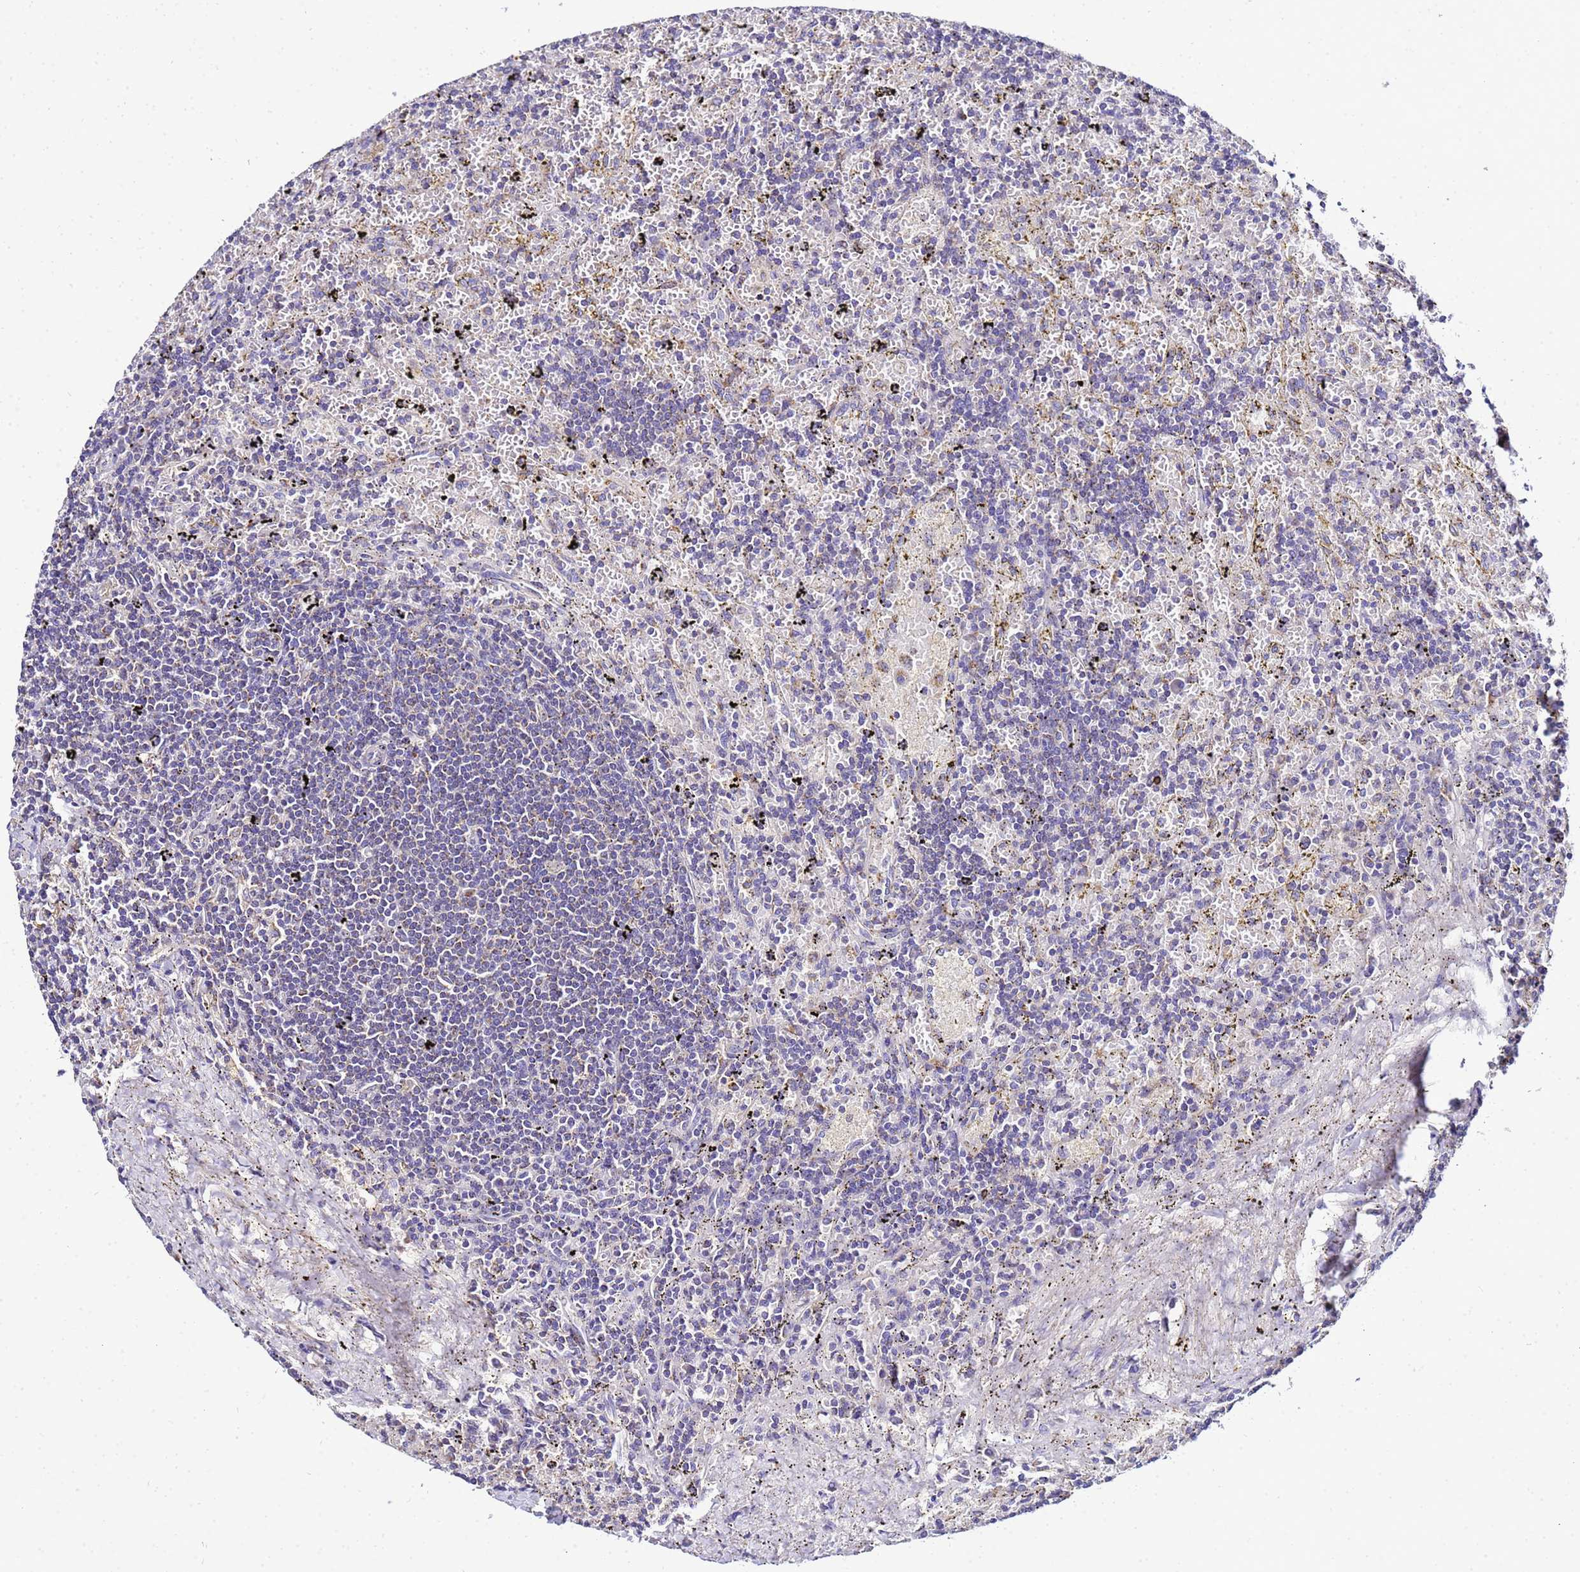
{"staining": {"intensity": "negative", "quantity": "none", "location": "none"}, "tissue": "lymphoma", "cell_type": "Tumor cells", "image_type": "cancer", "snomed": [{"axis": "morphology", "description": "Malignant lymphoma, non-Hodgkin's type, Low grade"}, {"axis": "topography", "description": "Spleen"}], "caption": "This micrograph is of lymphoma stained with immunohistochemistry to label a protein in brown with the nuclei are counter-stained blue. There is no staining in tumor cells. (Immunohistochemistry (ihc), brightfield microscopy, high magnification).", "gene": "HIGD2A", "patient": {"sex": "male", "age": 76}}